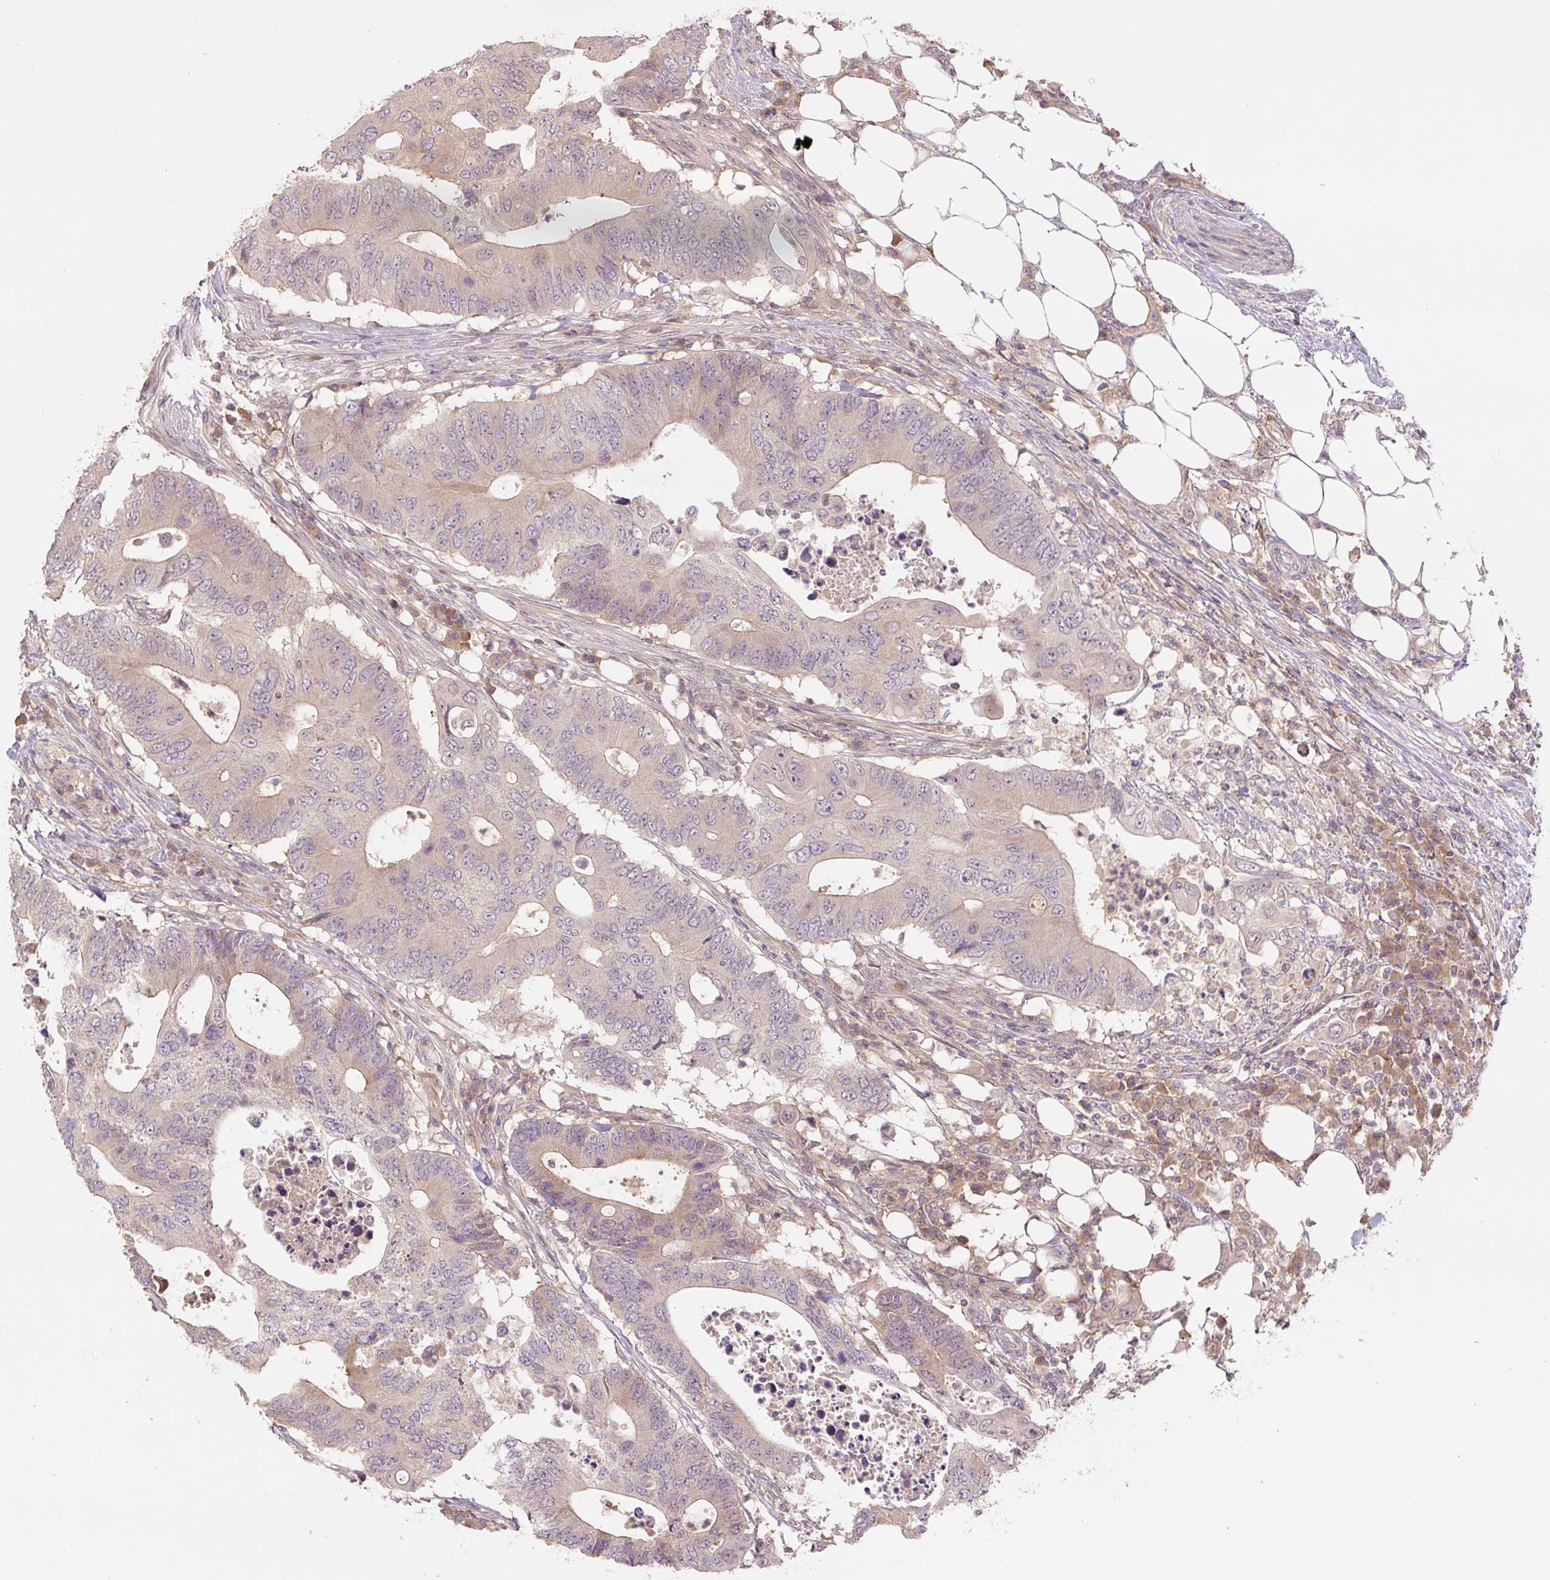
{"staining": {"intensity": "weak", "quantity": "<25%", "location": "cytoplasmic/membranous"}, "tissue": "colorectal cancer", "cell_type": "Tumor cells", "image_type": "cancer", "snomed": [{"axis": "morphology", "description": "Adenocarcinoma, NOS"}, {"axis": "topography", "description": "Colon"}], "caption": "Immunohistochemistry (IHC) photomicrograph of neoplastic tissue: human colorectal adenocarcinoma stained with DAB (3,3'-diaminobenzidine) shows no significant protein expression in tumor cells.", "gene": "C2orf73", "patient": {"sex": "male", "age": 71}}